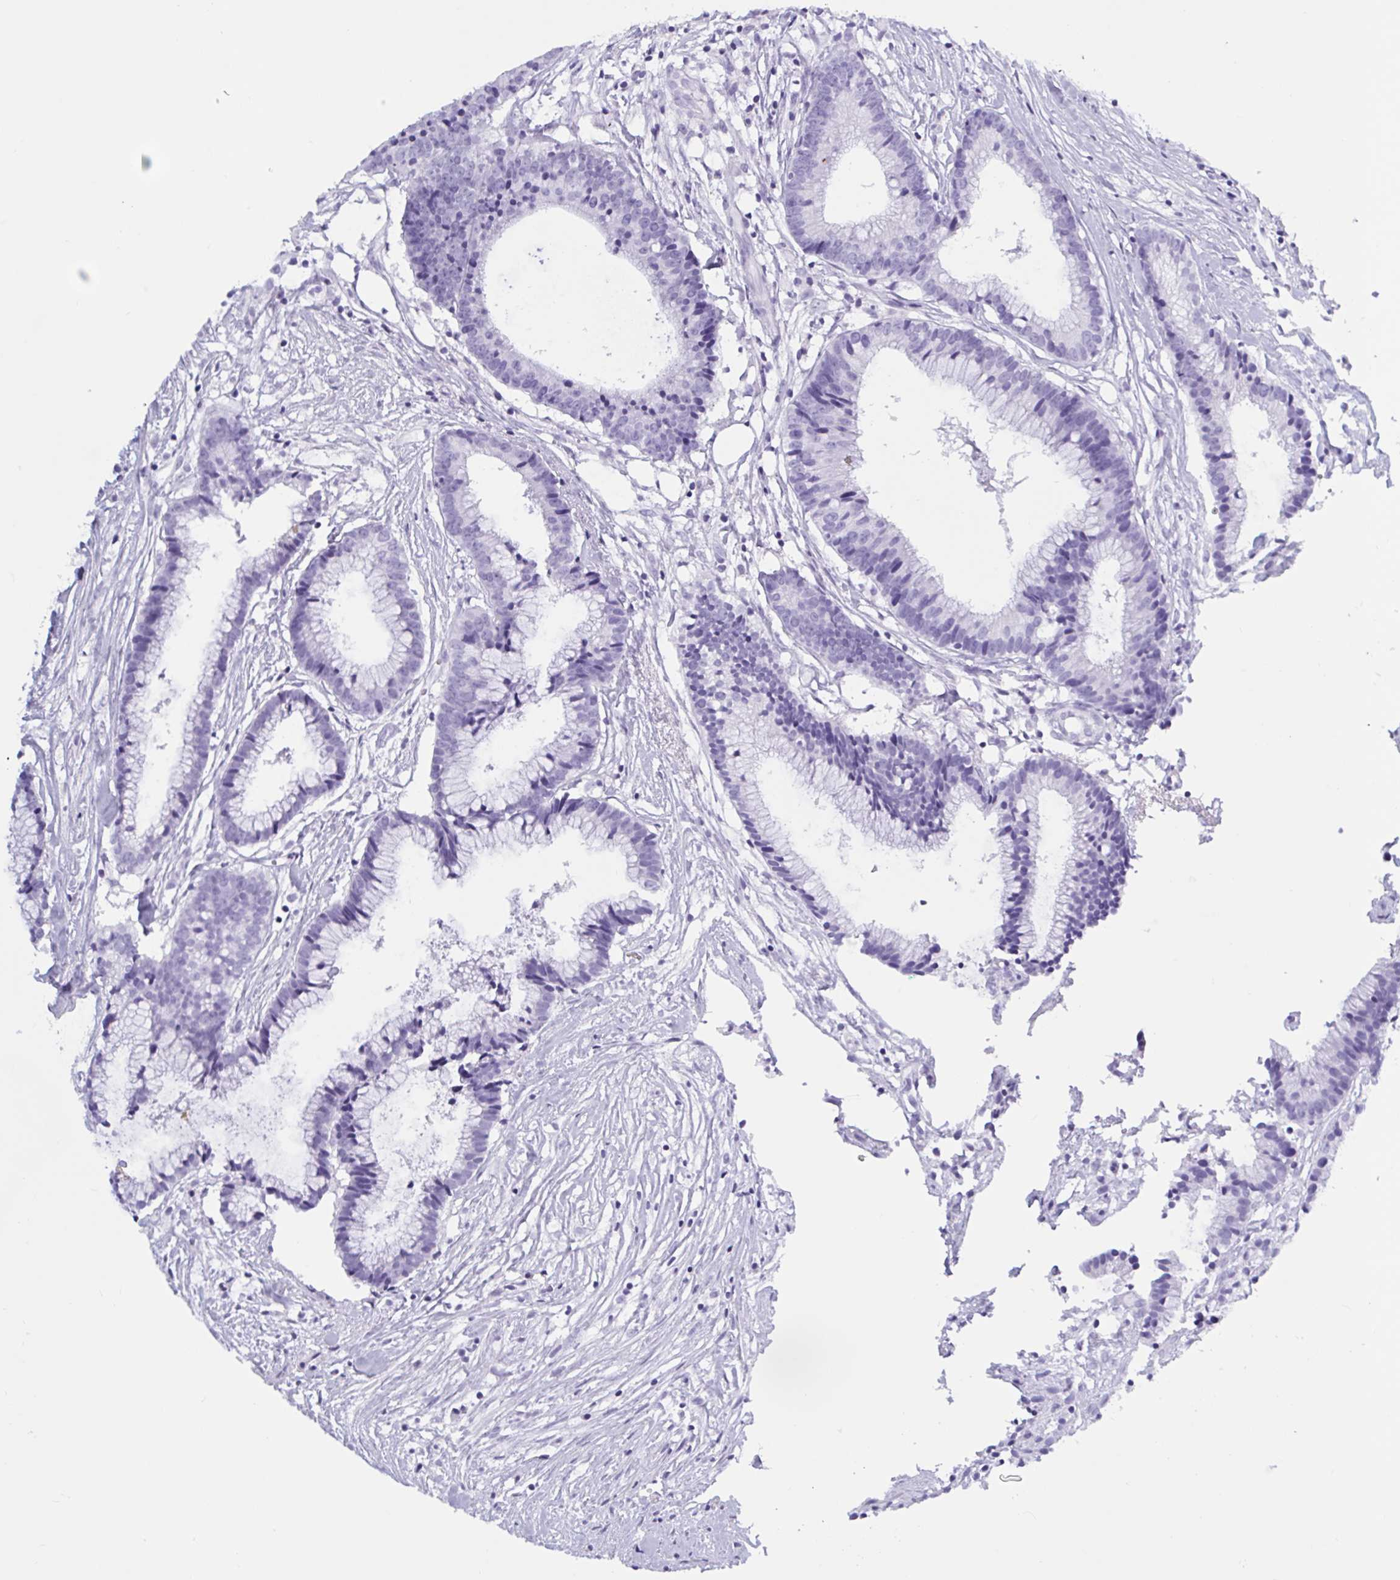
{"staining": {"intensity": "negative", "quantity": "none", "location": "none"}, "tissue": "colorectal cancer", "cell_type": "Tumor cells", "image_type": "cancer", "snomed": [{"axis": "morphology", "description": "Adenocarcinoma, NOS"}, {"axis": "topography", "description": "Colon"}], "caption": "Human adenocarcinoma (colorectal) stained for a protein using immunohistochemistry displays no staining in tumor cells.", "gene": "MRGPRG", "patient": {"sex": "female", "age": 78}}